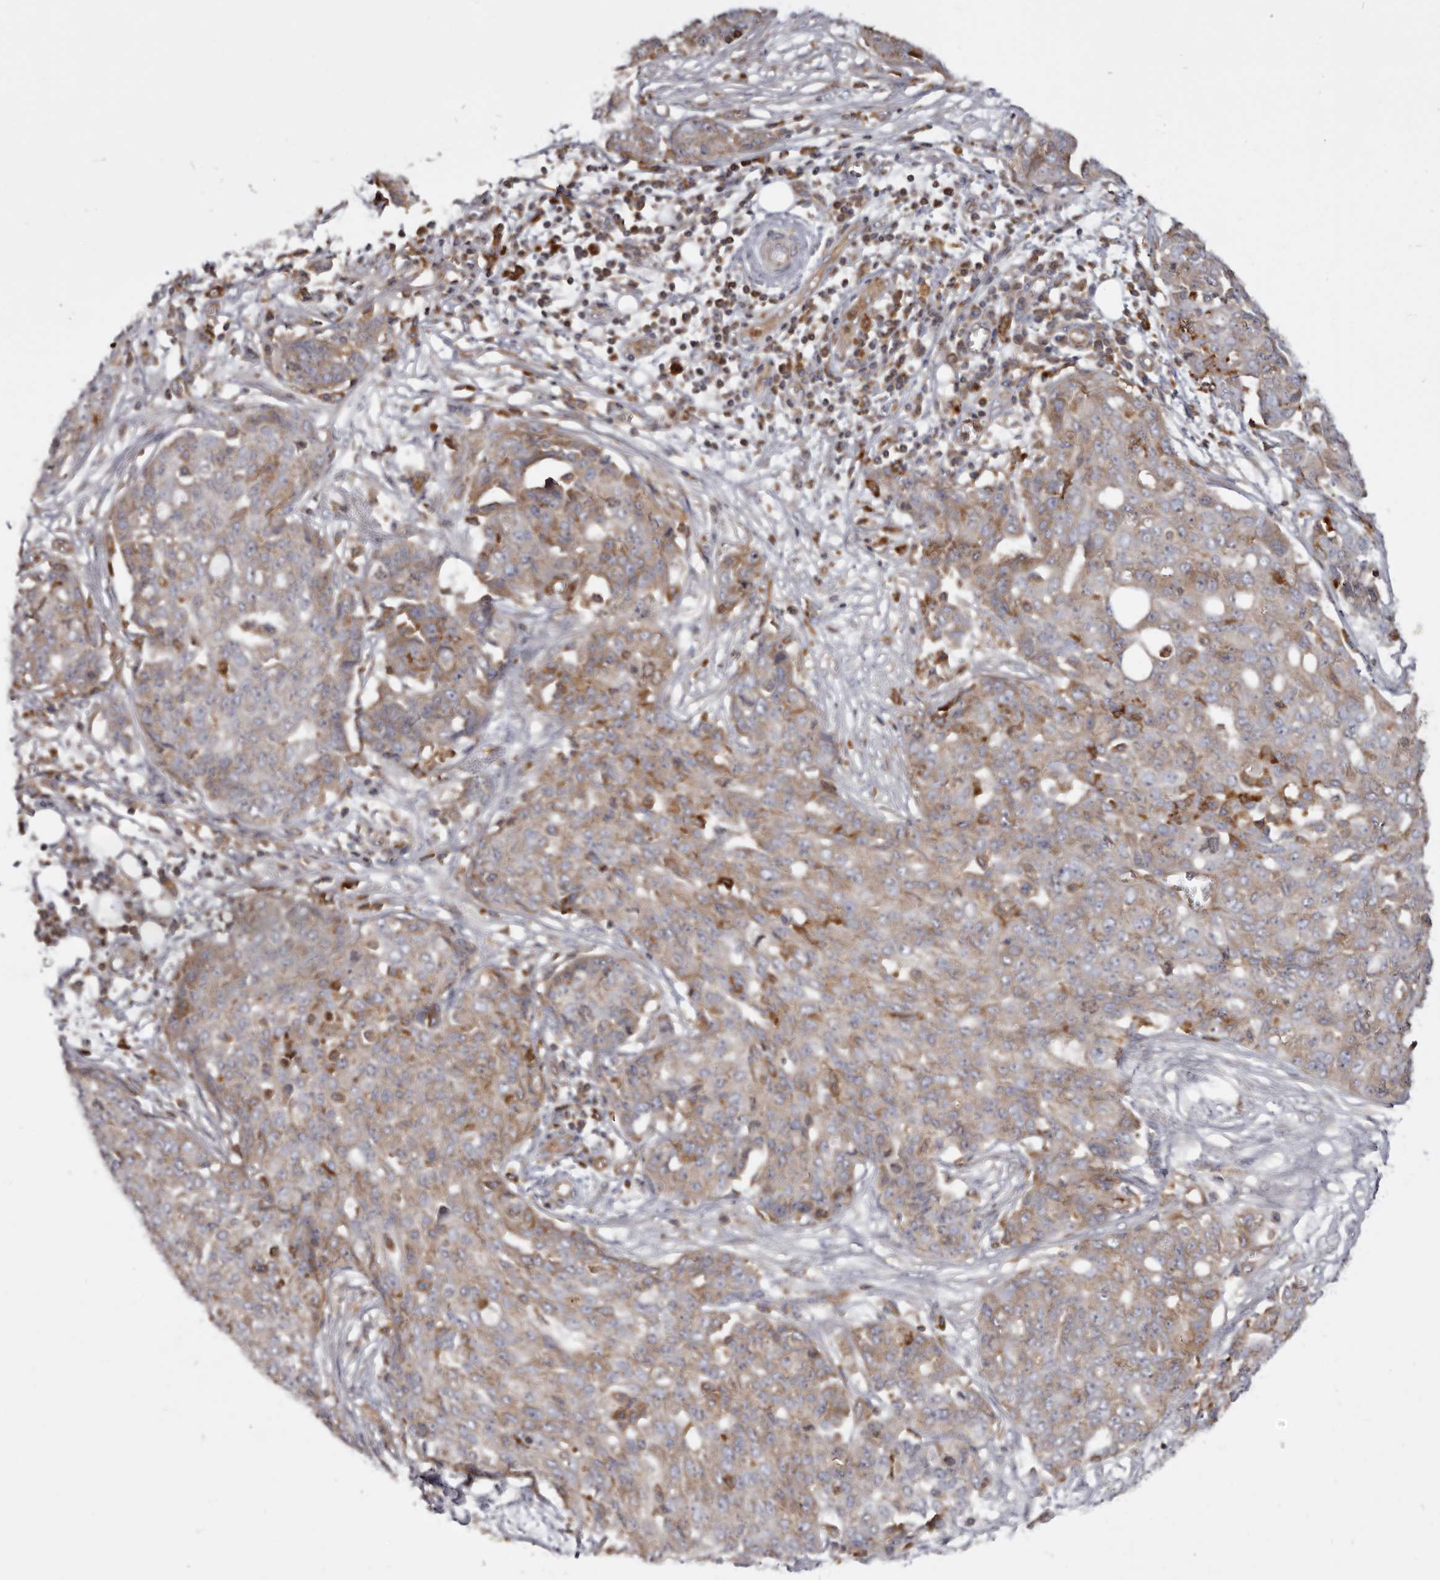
{"staining": {"intensity": "moderate", "quantity": ">75%", "location": "cytoplasmic/membranous"}, "tissue": "ovarian cancer", "cell_type": "Tumor cells", "image_type": "cancer", "snomed": [{"axis": "morphology", "description": "Cystadenocarcinoma, serous, NOS"}, {"axis": "topography", "description": "Soft tissue"}, {"axis": "topography", "description": "Ovary"}], "caption": "Immunohistochemistry (IHC) staining of serous cystadenocarcinoma (ovarian), which shows medium levels of moderate cytoplasmic/membranous positivity in approximately >75% of tumor cells indicating moderate cytoplasmic/membranous protein staining. The staining was performed using DAB (3,3'-diaminobenzidine) (brown) for protein detection and nuclei were counterstained in hematoxylin (blue).", "gene": "CBL", "patient": {"sex": "female", "age": 57}}